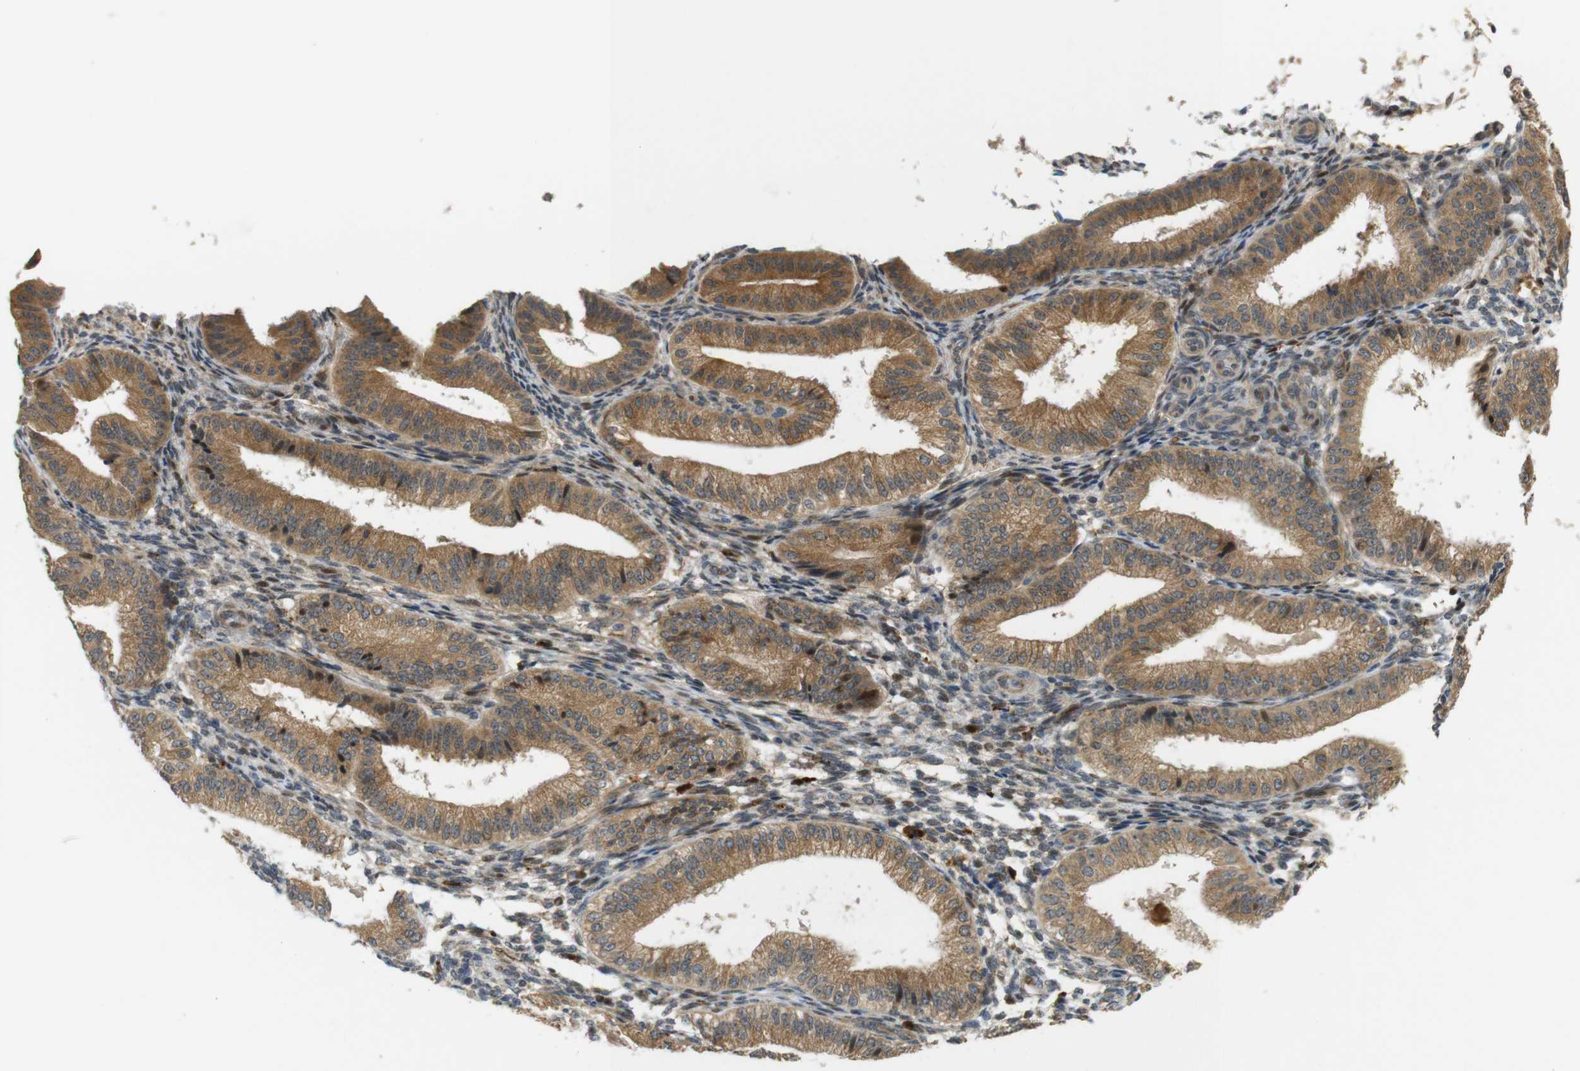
{"staining": {"intensity": "weak", "quantity": "25%-75%", "location": "cytoplasmic/membranous"}, "tissue": "endometrium", "cell_type": "Cells in endometrial stroma", "image_type": "normal", "snomed": [{"axis": "morphology", "description": "Normal tissue, NOS"}, {"axis": "topography", "description": "Endometrium"}], "caption": "This photomicrograph demonstrates immunohistochemistry staining of unremarkable endometrium, with low weak cytoplasmic/membranous staining in approximately 25%-75% of cells in endometrial stroma.", "gene": "TSPAN9", "patient": {"sex": "female", "age": 39}}